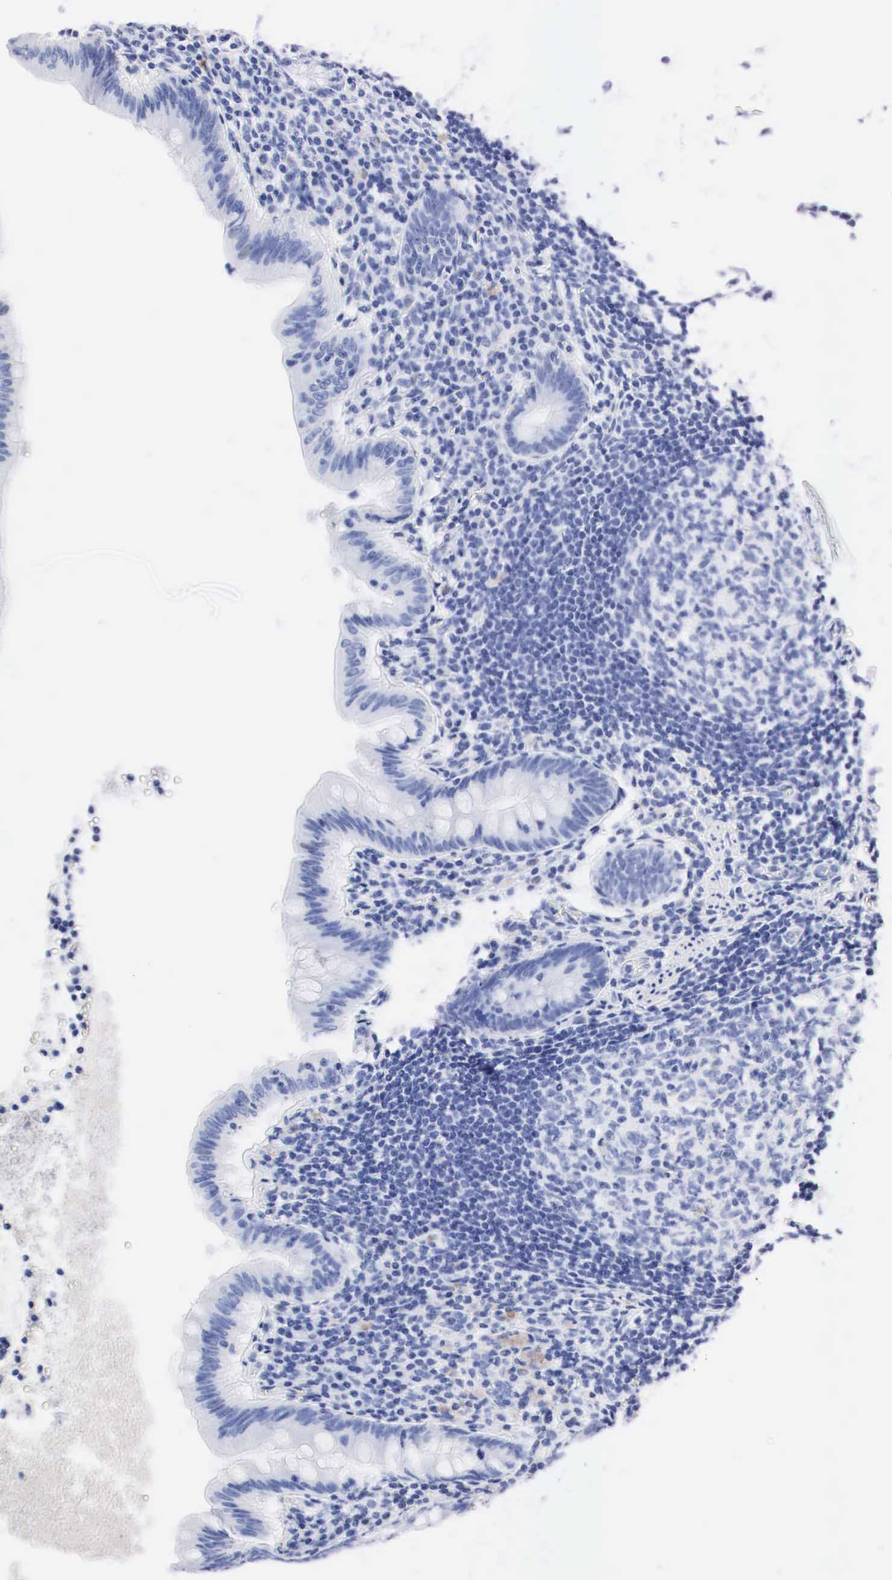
{"staining": {"intensity": "negative", "quantity": "none", "location": "none"}, "tissue": "appendix", "cell_type": "Glandular cells", "image_type": "normal", "snomed": [{"axis": "morphology", "description": "Normal tissue, NOS"}, {"axis": "topography", "description": "Appendix"}], "caption": "Protein analysis of unremarkable appendix shows no significant expression in glandular cells.", "gene": "PTH", "patient": {"sex": "female", "age": 34}}